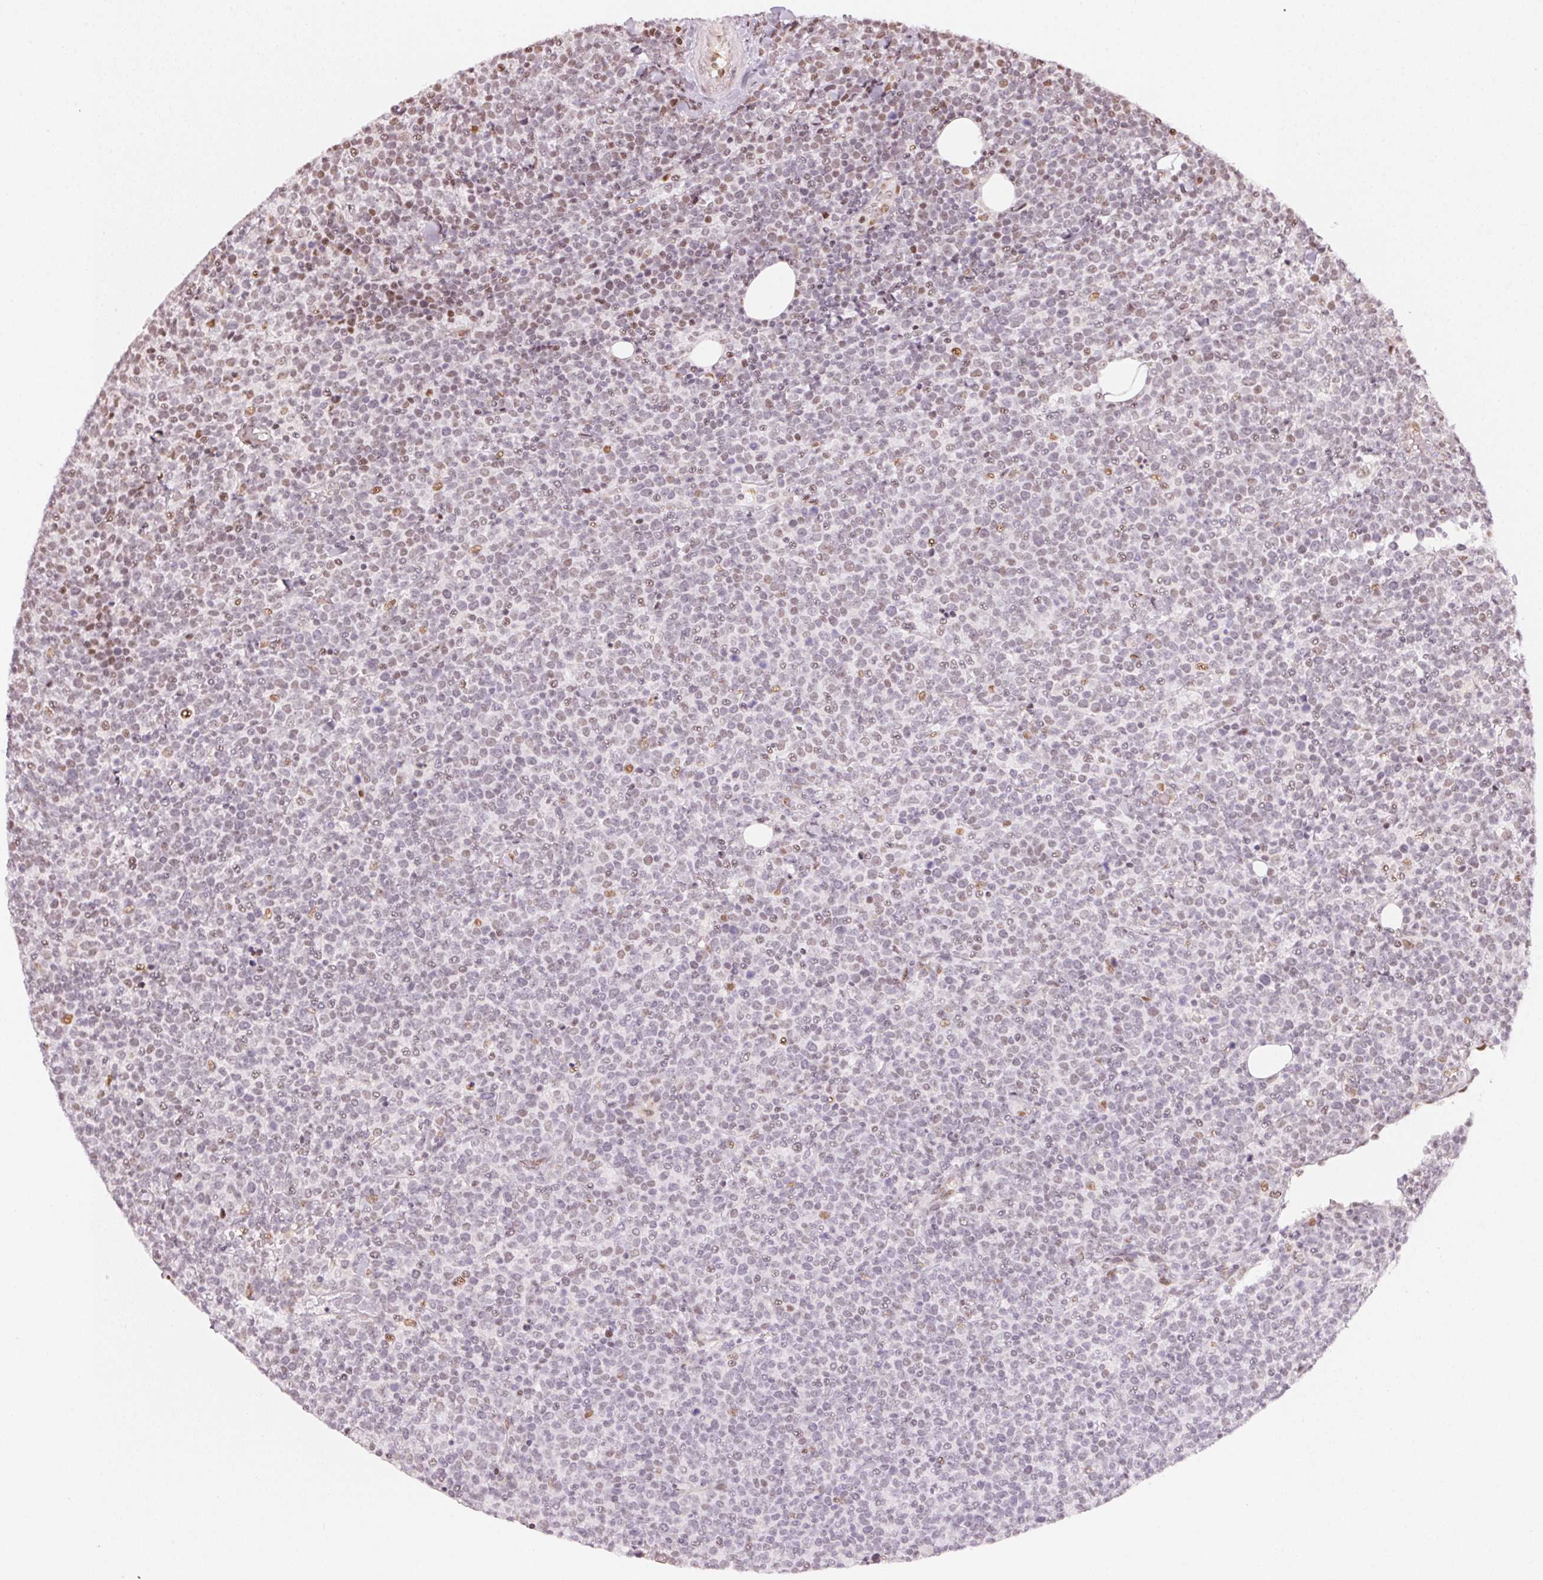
{"staining": {"intensity": "negative", "quantity": "none", "location": "none"}, "tissue": "lymphoma", "cell_type": "Tumor cells", "image_type": "cancer", "snomed": [{"axis": "morphology", "description": "Malignant lymphoma, non-Hodgkin's type, High grade"}, {"axis": "topography", "description": "Lymph node"}], "caption": "This is an IHC micrograph of human lymphoma. There is no expression in tumor cells.", "gene": "KAT6A", "patient": {"sex": "male", "age": 61}}